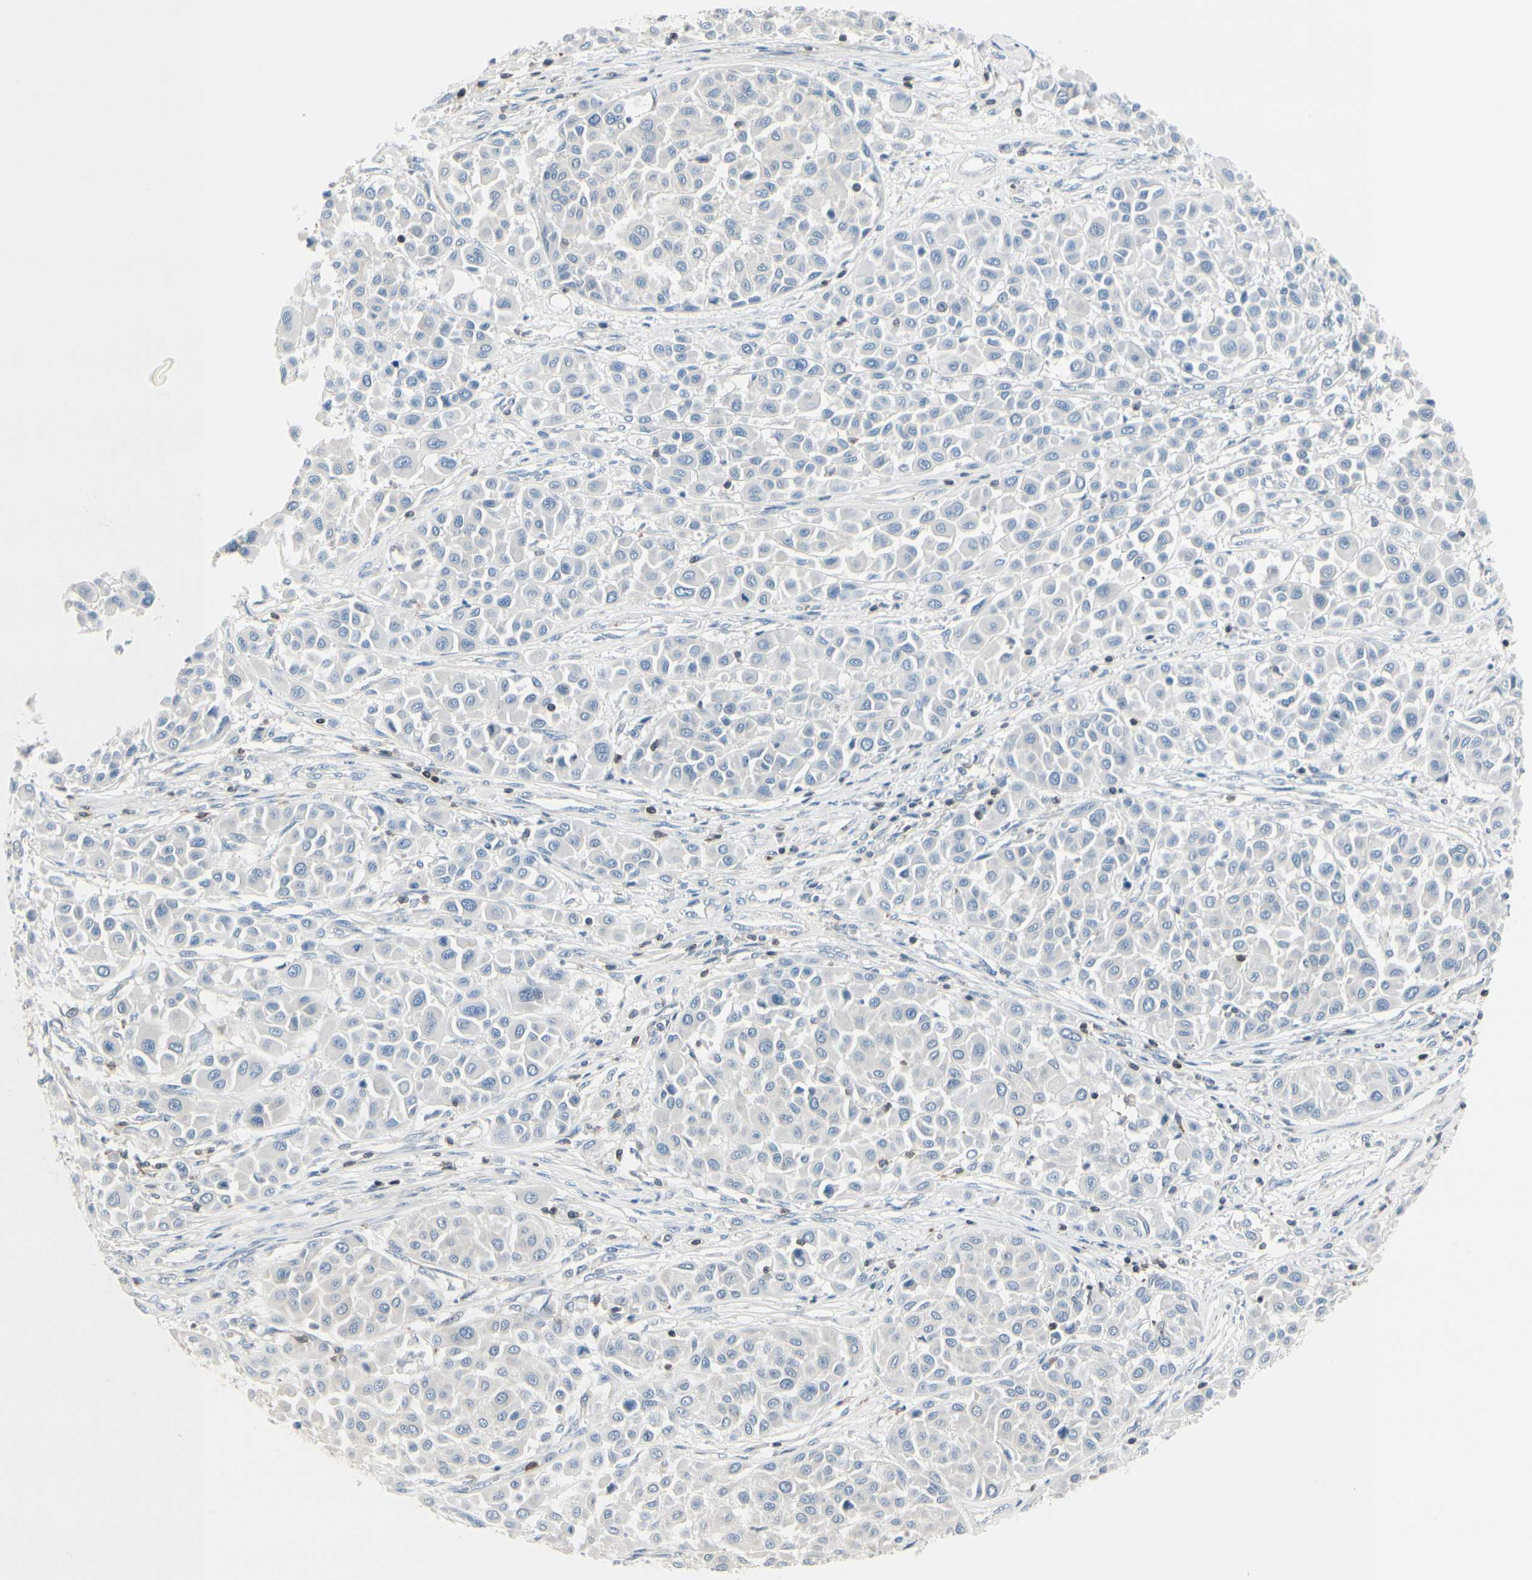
{"staining": {"intensity": "negative", "quantity": "none", "location": "none"}, "tissue": "melanoma", "cell_type": "Tumor cells", "image_type": "cancer", "snomed": [{"axis": "morphology", "description": "Malignant melanoma, Metastatic site"}, {"axis": "topography", "description": "Soft tissue"}], "caption": "Tumor cells show no significant expression in malignant melanoma (metastatic site).", "gene": "SLC9A3R1", "patient": {"sex": "male", "age": 41}}